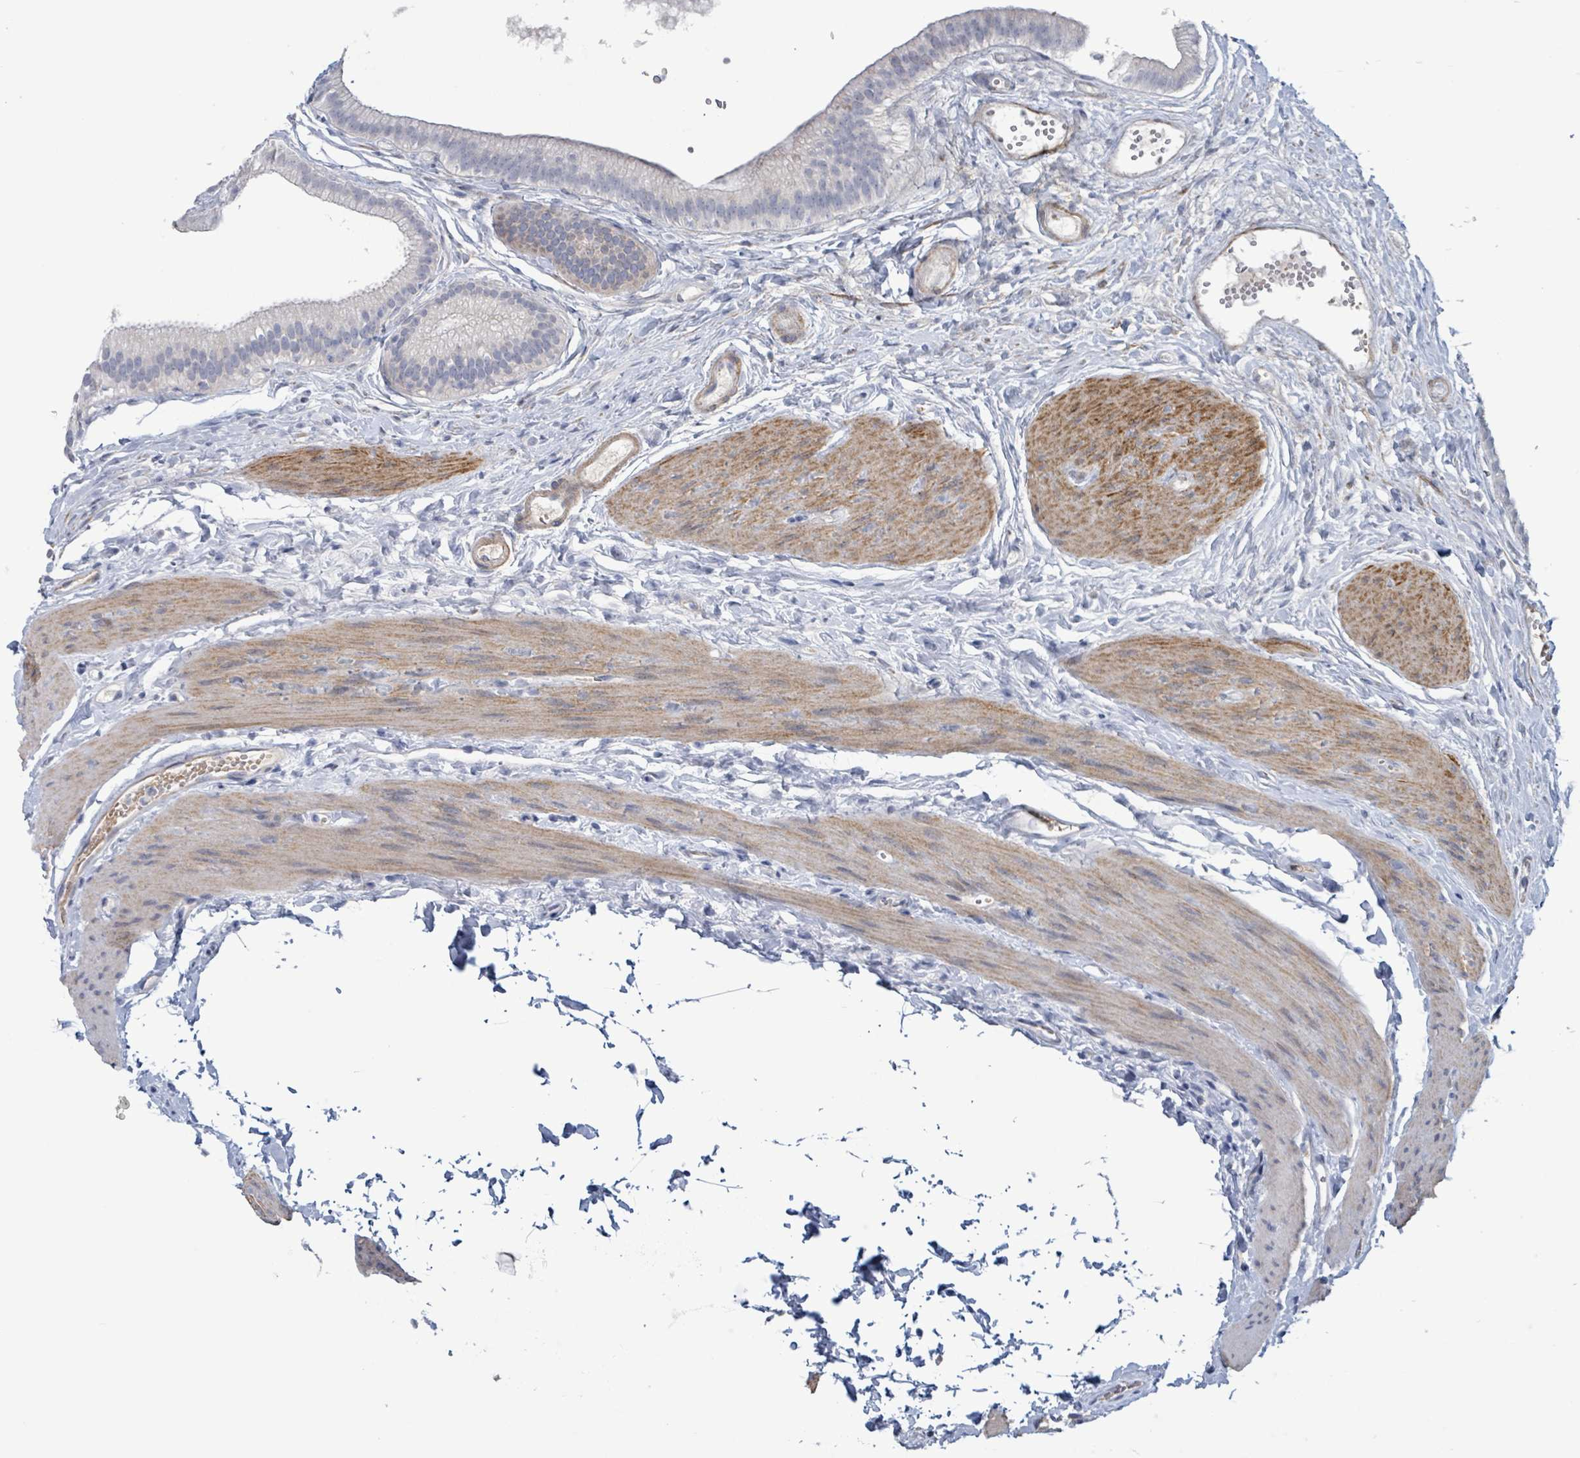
{"staining": {"intensity": "weak", "quantity": "<25%", "location": "cytoplasmic/membranous"}, "tissue": "gallbladder", "cell_type": "Glandular cells", "image_type": "normal", "snomed": [{"axis": "morphology", "description": "Normal tissue, NOS"}, {"axis": "topography", "description": "Gallbladder"}], "caption": "Immunohistochemistry (IHC) histopathology image of unremarkable gallbladder: gallbladder stained with DAB (3,3'-diaminobenzidine) demonstrates no significant protein expression in glandular cells. The staining is performed using DAB (3,3'-diaminobenzidine) brown chromogen with nuclei counter-stained in using hematoxylin.", "gene": "PKLR", "patient": {"sex": "female", "age": 54}}